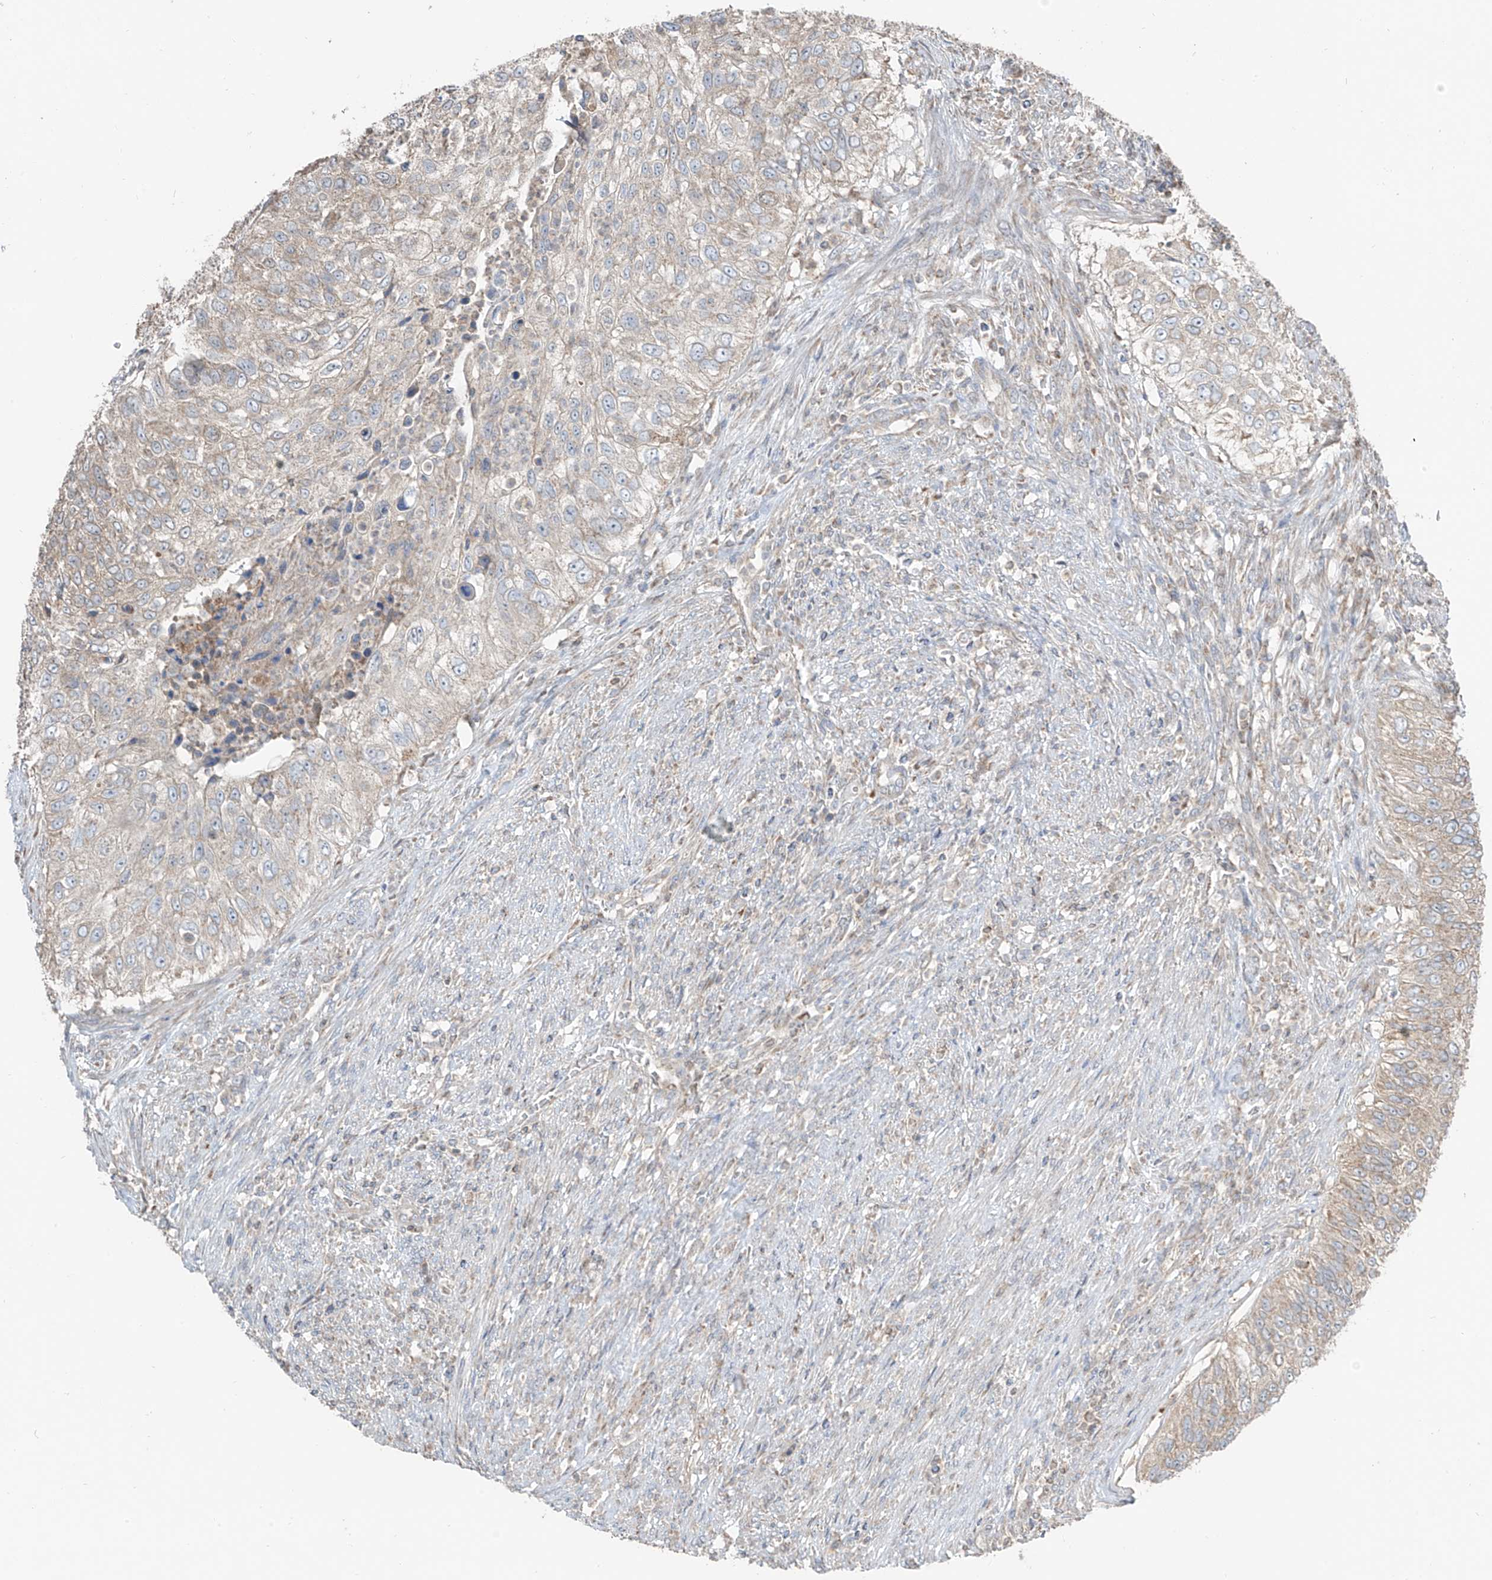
{"staining": {"intensity": "weak", "quantity": "<25%", "location": "cytoplasmic/membranous"}, "tissue": "urothelial cancer", "cell_type": "Tumor cells", "image_type": "cancer", "snomed": [{"axis": "morphology", "description": "Urothelial carcinoma, High grade"}, {"axis": "topography", "description": "Urinary bladder"}], "caption": "Tumor cells show no significant expression in urothelial carcinoma (high-grade).", "gene": "ETHE1", "patient": {"sex": "female", "age": 60}}